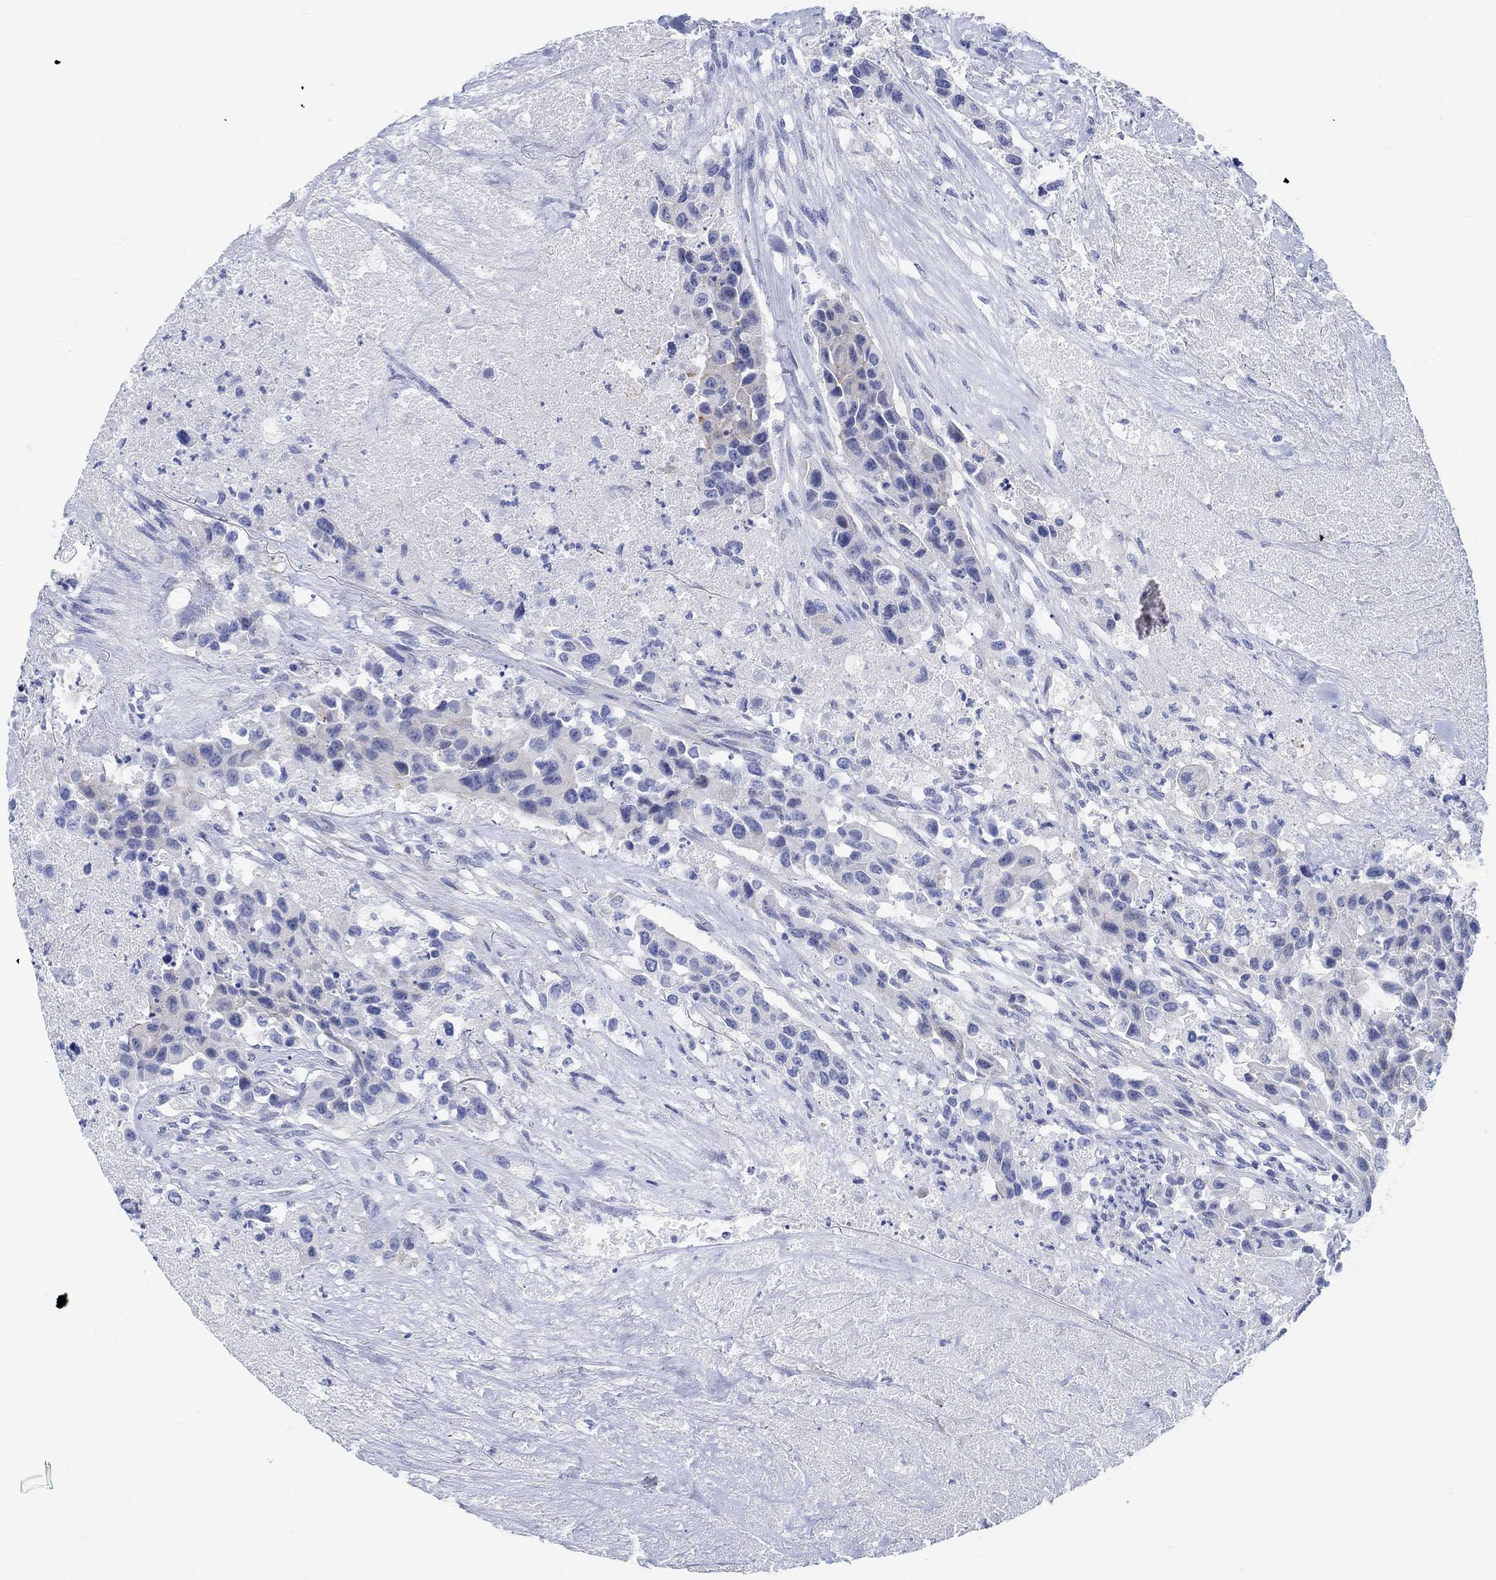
{"staining": {"intensity": "negative", "quantity": "none", "location": "none"}, "tissue": "urothelial cancer", "cell_type": "Tumor cells", "image_type": "cancer", "snomed": [{"axis": "morphology", "description": "Urothelial carcinoma, High grade"}, {"axis": "topography", "description": "Urinary bladder"}], "caption": "IHC of human high-grade urothelial carcinoma demonstrates no positivity in tumor cells.", "gene": "RBM20", "patient": {"sex": "female", "age": 73}}